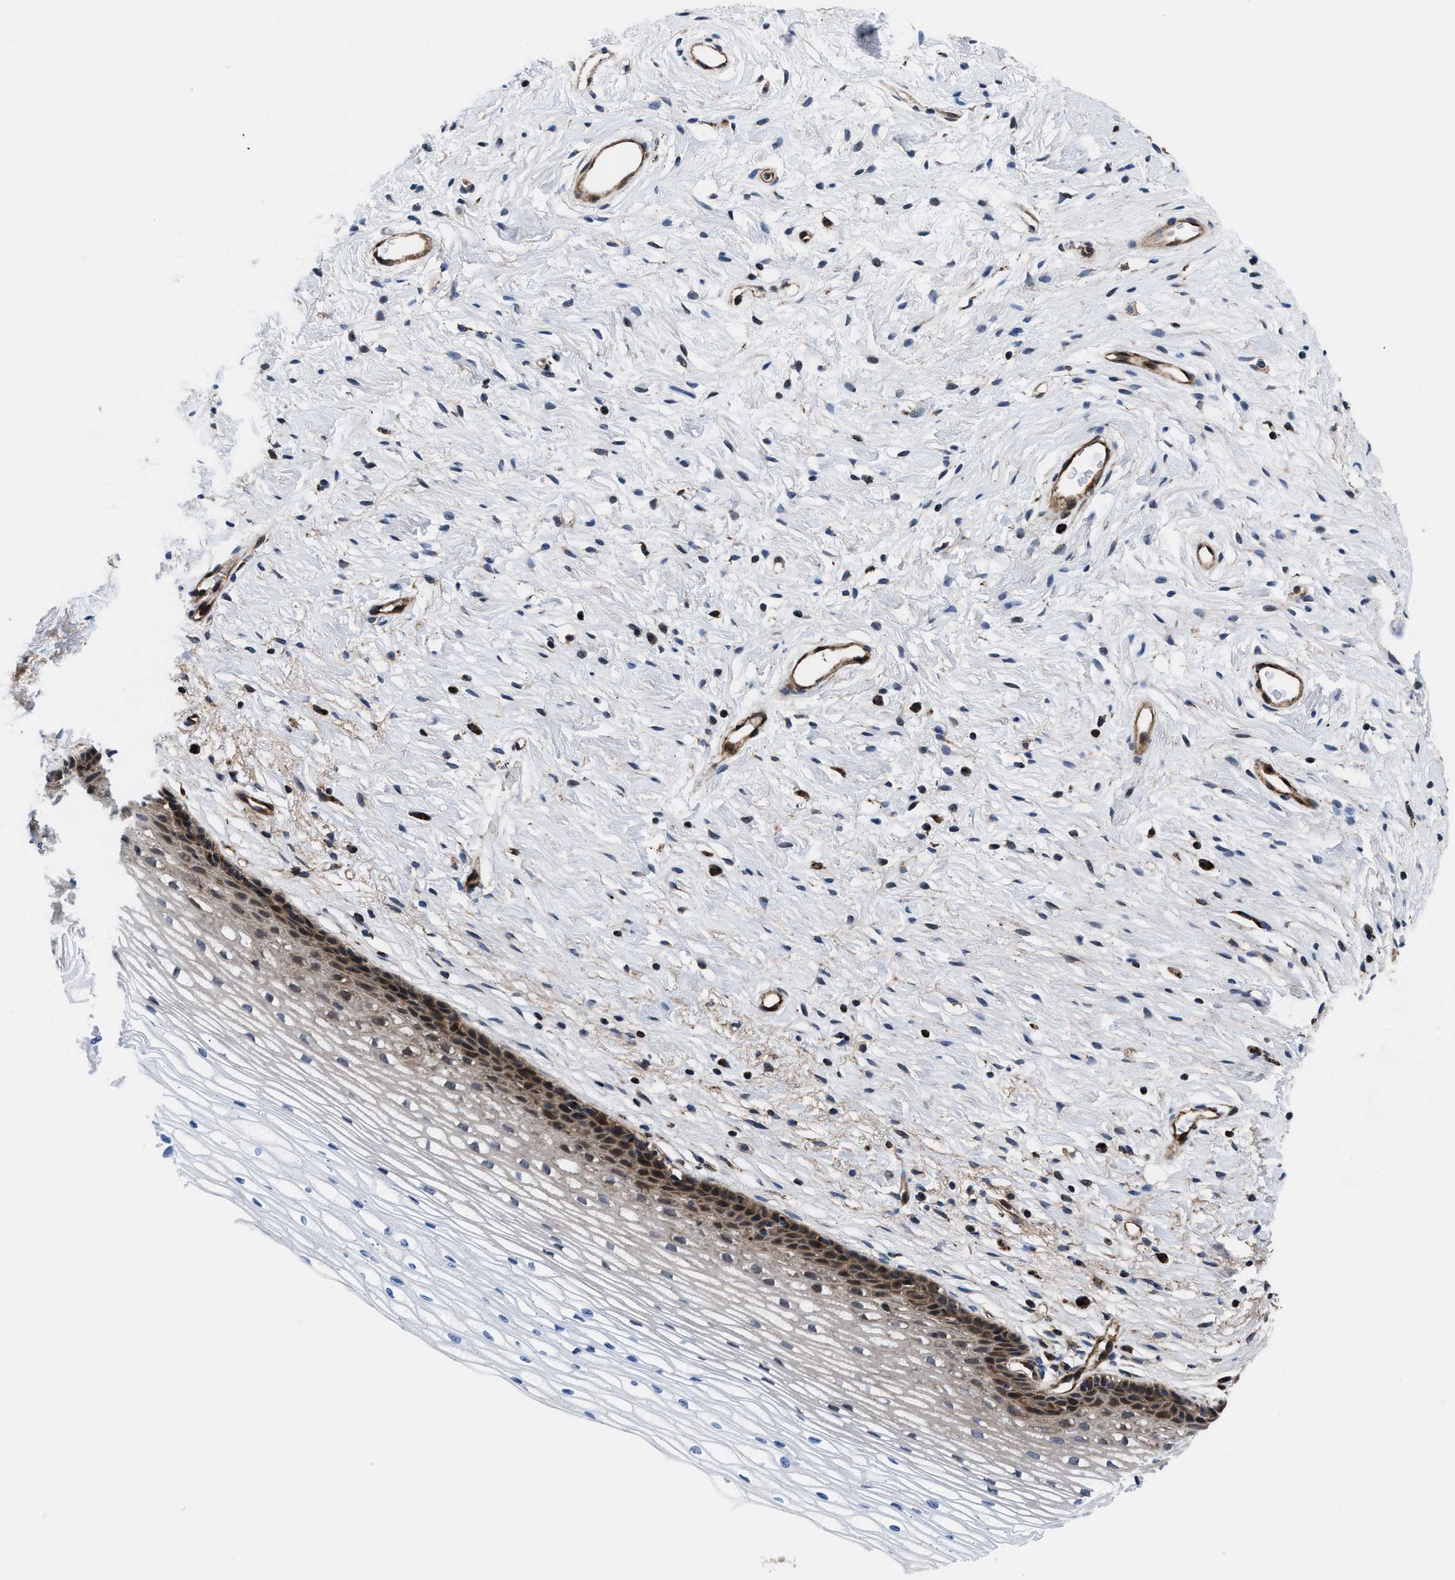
{"staining": {"intensity": "moderate", "quantity": "<25%", "location": "cytoplasmic/membranous"}, "tissue": "cervix", "cell_type": "Glandular cells", "image_type": "normal", "snomed": [{"axis": "morphology", "description": "Normal tissue, NOS"}, {"axis": "topography", "description": "Cervix"}], "caption": "Protein staining displays moderate cytoplasmic/membranous positivity in about <25% of glandular cells in benign cervix. (brown staining indicates protein expression, while blue staining denotes nuclei).", "gene": "PRR15L", "patient": {"sex": "female", "age": 77}}